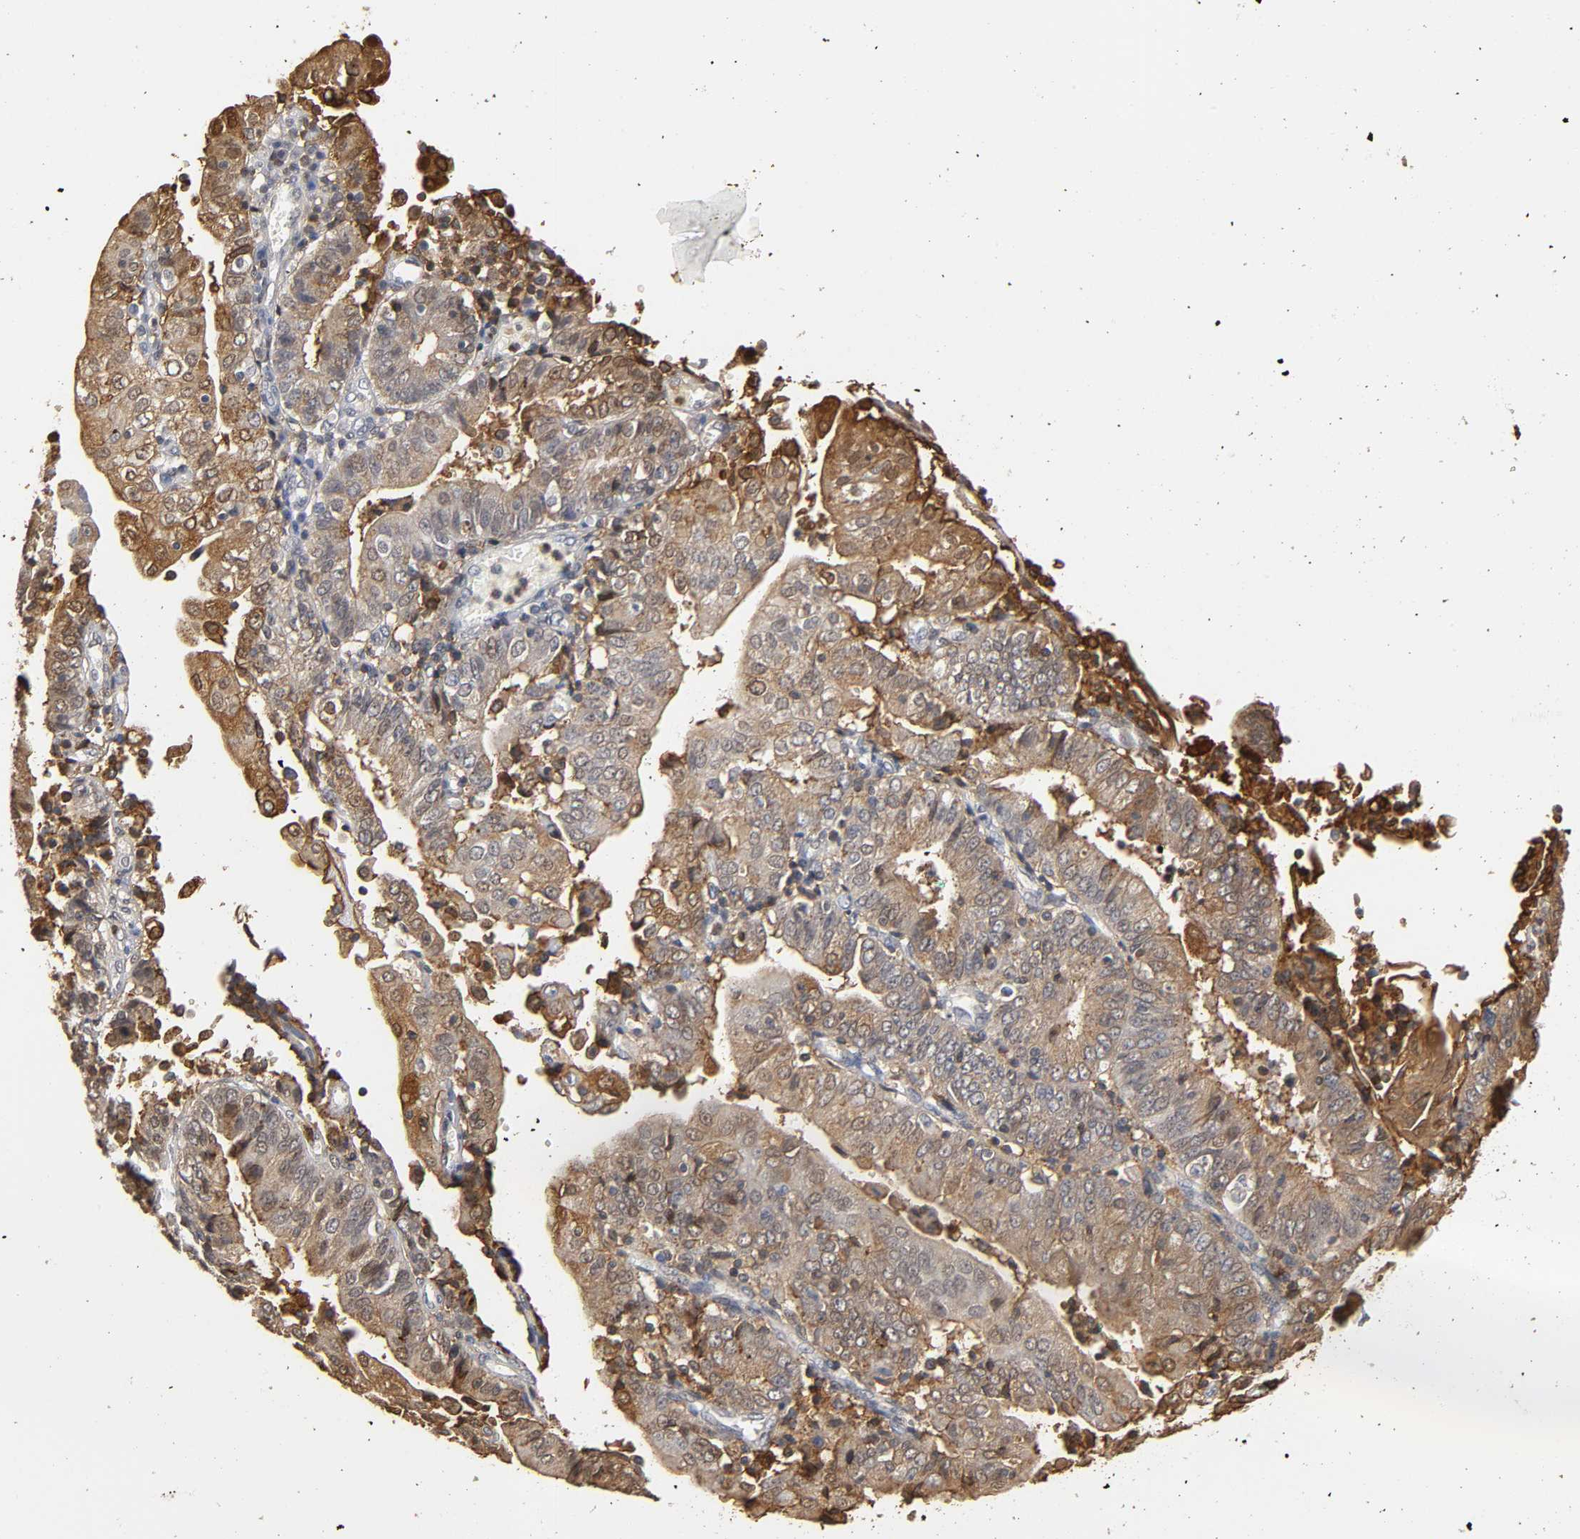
{"staining": {"intensity": "weak", "quantity": ">75%", "location": "cytoplasmic/membranous"}, "tissue": "endometrial cancer", "cell_type": "Tumor cells", "image_type": "cancer", "snomed": [{"axis": "morphology", "description": "Adenocarcinoma, NOS"}, {"axis": "topography", "description": "Endometrium"}], "caption": "Protein positivity by immunohistochemistry (IHC) exhibits weak cytoplasmic/membranous expression in approximately >75% of tumor cells in adenocarcinoma (endometrial). (DAB IHC with brightfield microscopy, high magnification).", "gene": "ANXA11", "patient": {"sex": "female", "age": 75}}